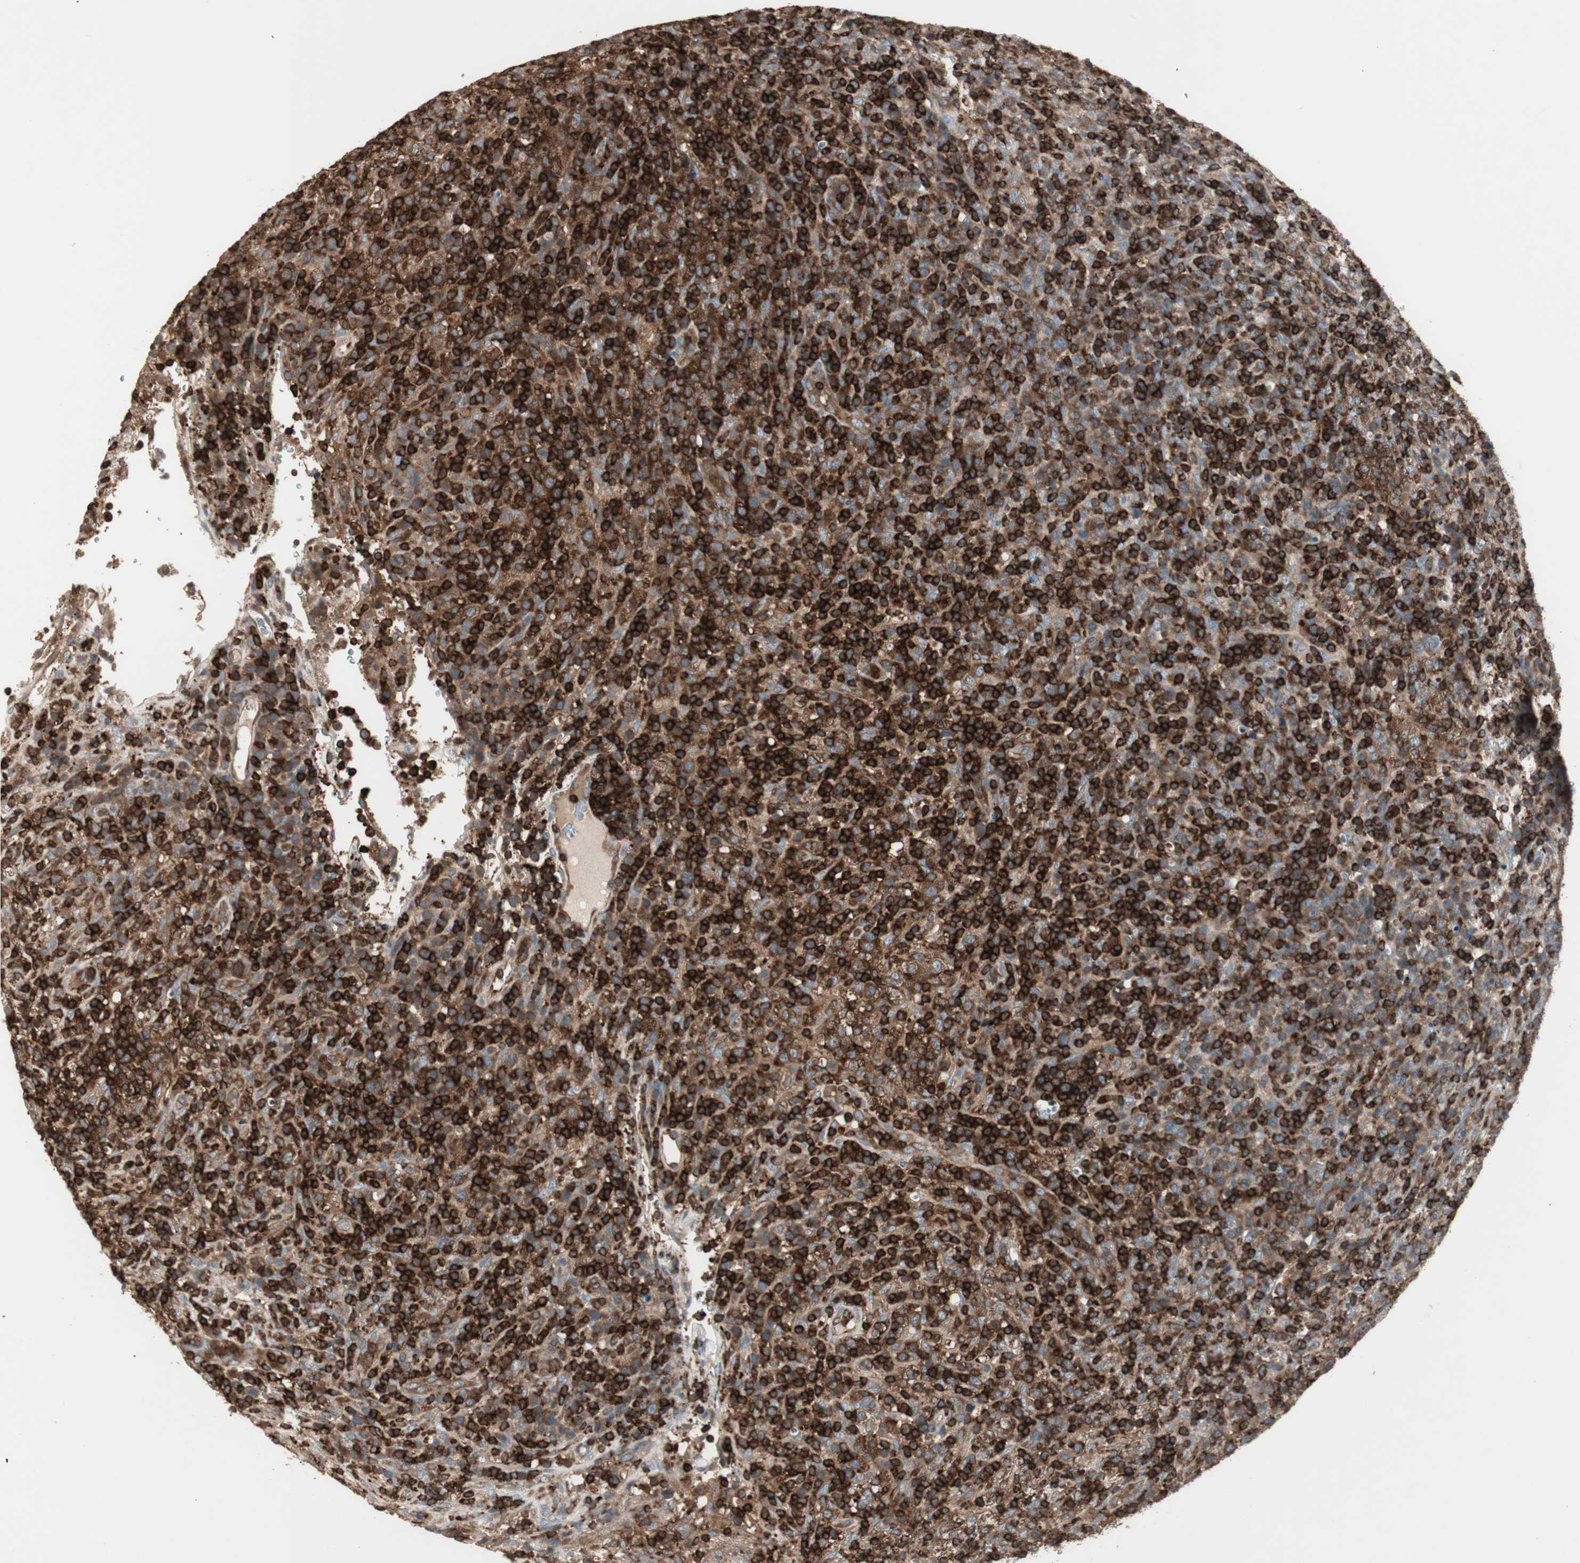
{"staining": {"intensity": "strong", "quantity": "25%-75%", "location": "cytoplasmic/membranous"}, "tissue": "lymphoma", "cell_type": "Tumor cells", "image_type": "cancer", "snomed": [{"axis": "morphology", "description": "Malignant lymphoma, non-Hodgkin's type, High grade"}, {"axis": "topography", "description": "Lymph node"}], "caption": "Brown immunohistochemical staining in lymphoma shows strong cytoplasmic/membranous expression in about 25%-75% of tumor cells.", "gene": "ARHGEF1", "patient": {"sex": "female", "age": 76}}